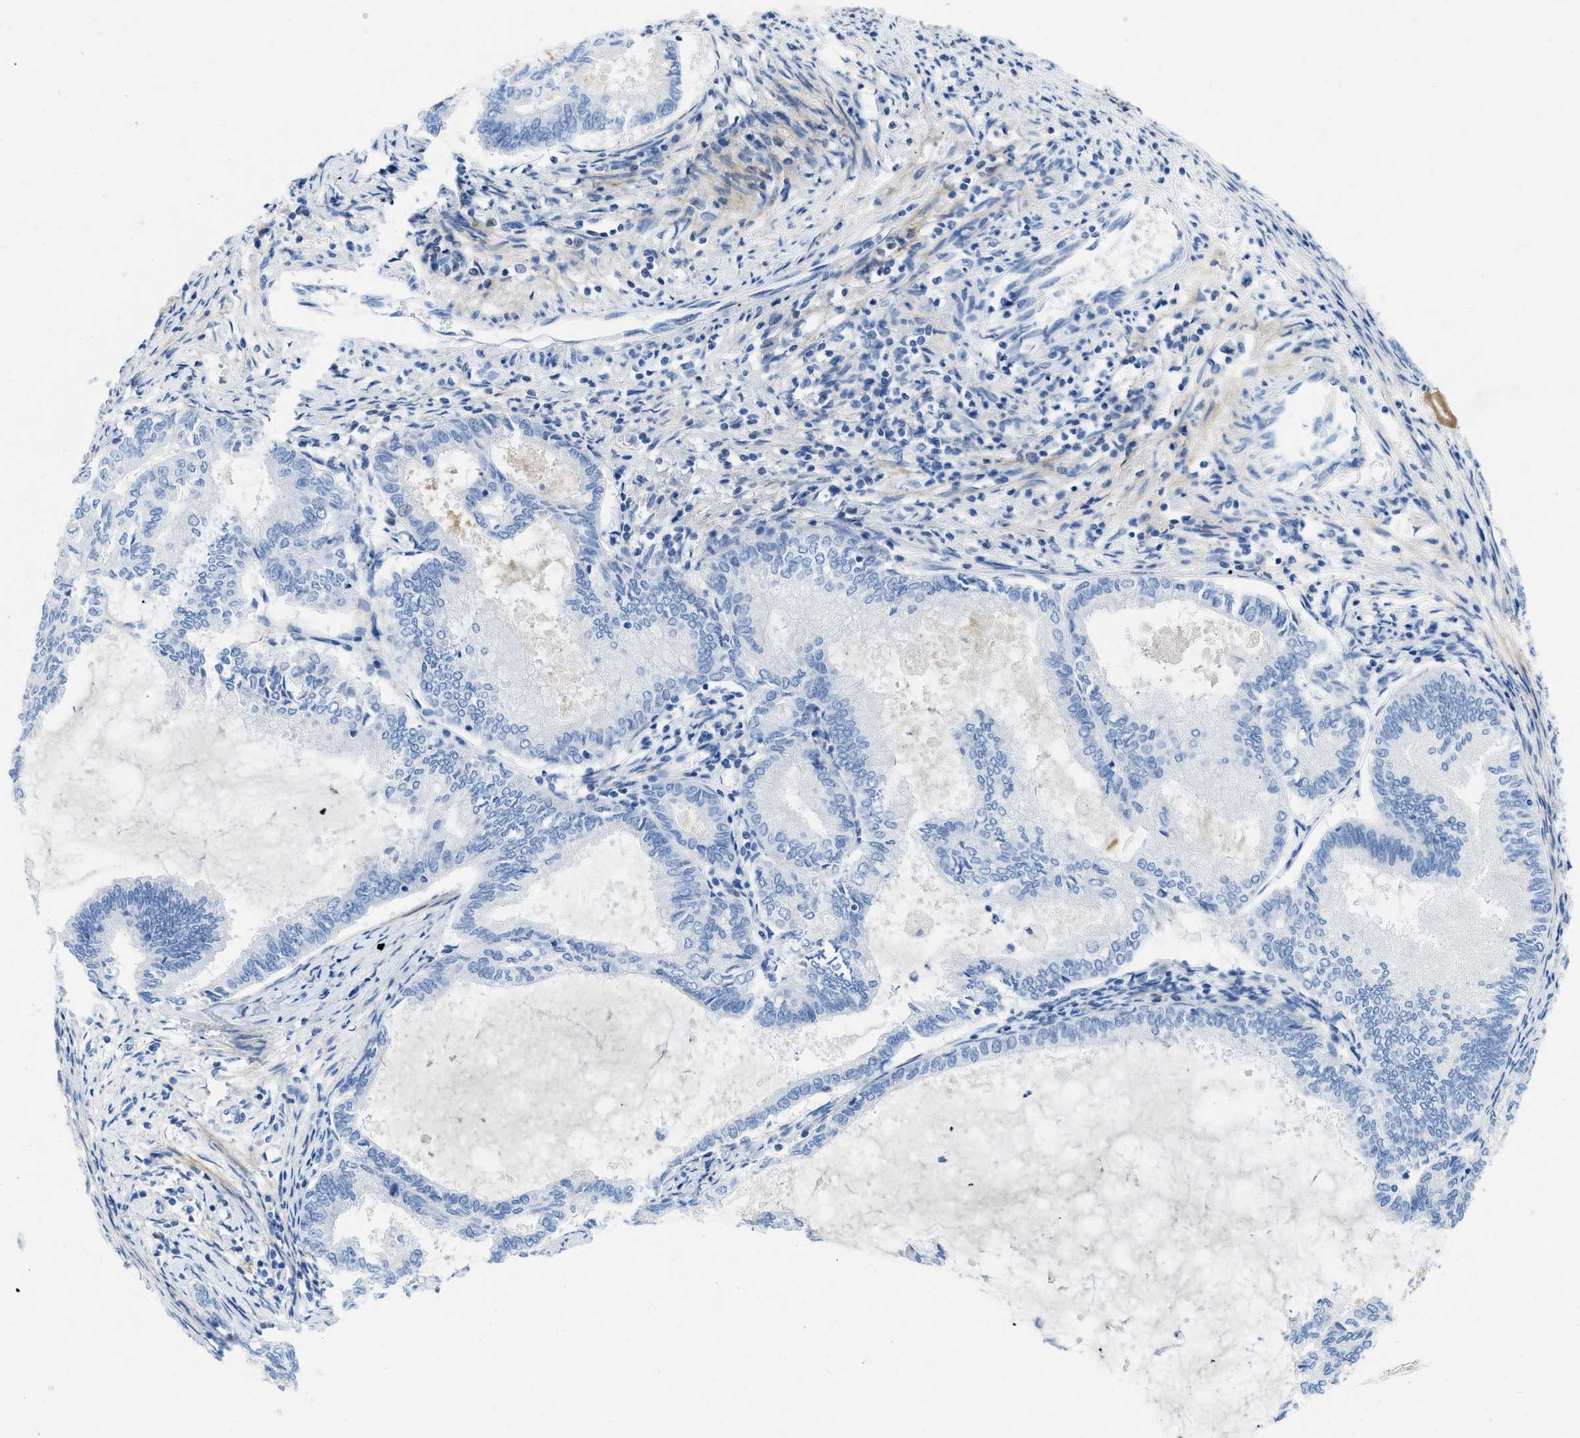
{"staining": {"intensity": "negative", "quantity": "none", "location": "none"}, "tissue": "endometrial cancer", "cell_type": "Tumor cells", "image_type": "cancer", "snomed": [{"axis": "morphology", "description": "Adenocarcinoma, NOS"}, {"axis": "topography", "description": "Endometrium"}], "caption": "A micrograph of human adenocarcinoma (endometrial) is negative for staining in tumor cells.", "gene": "COL3A1", "patient": {"sex": "female", "age": 86}}